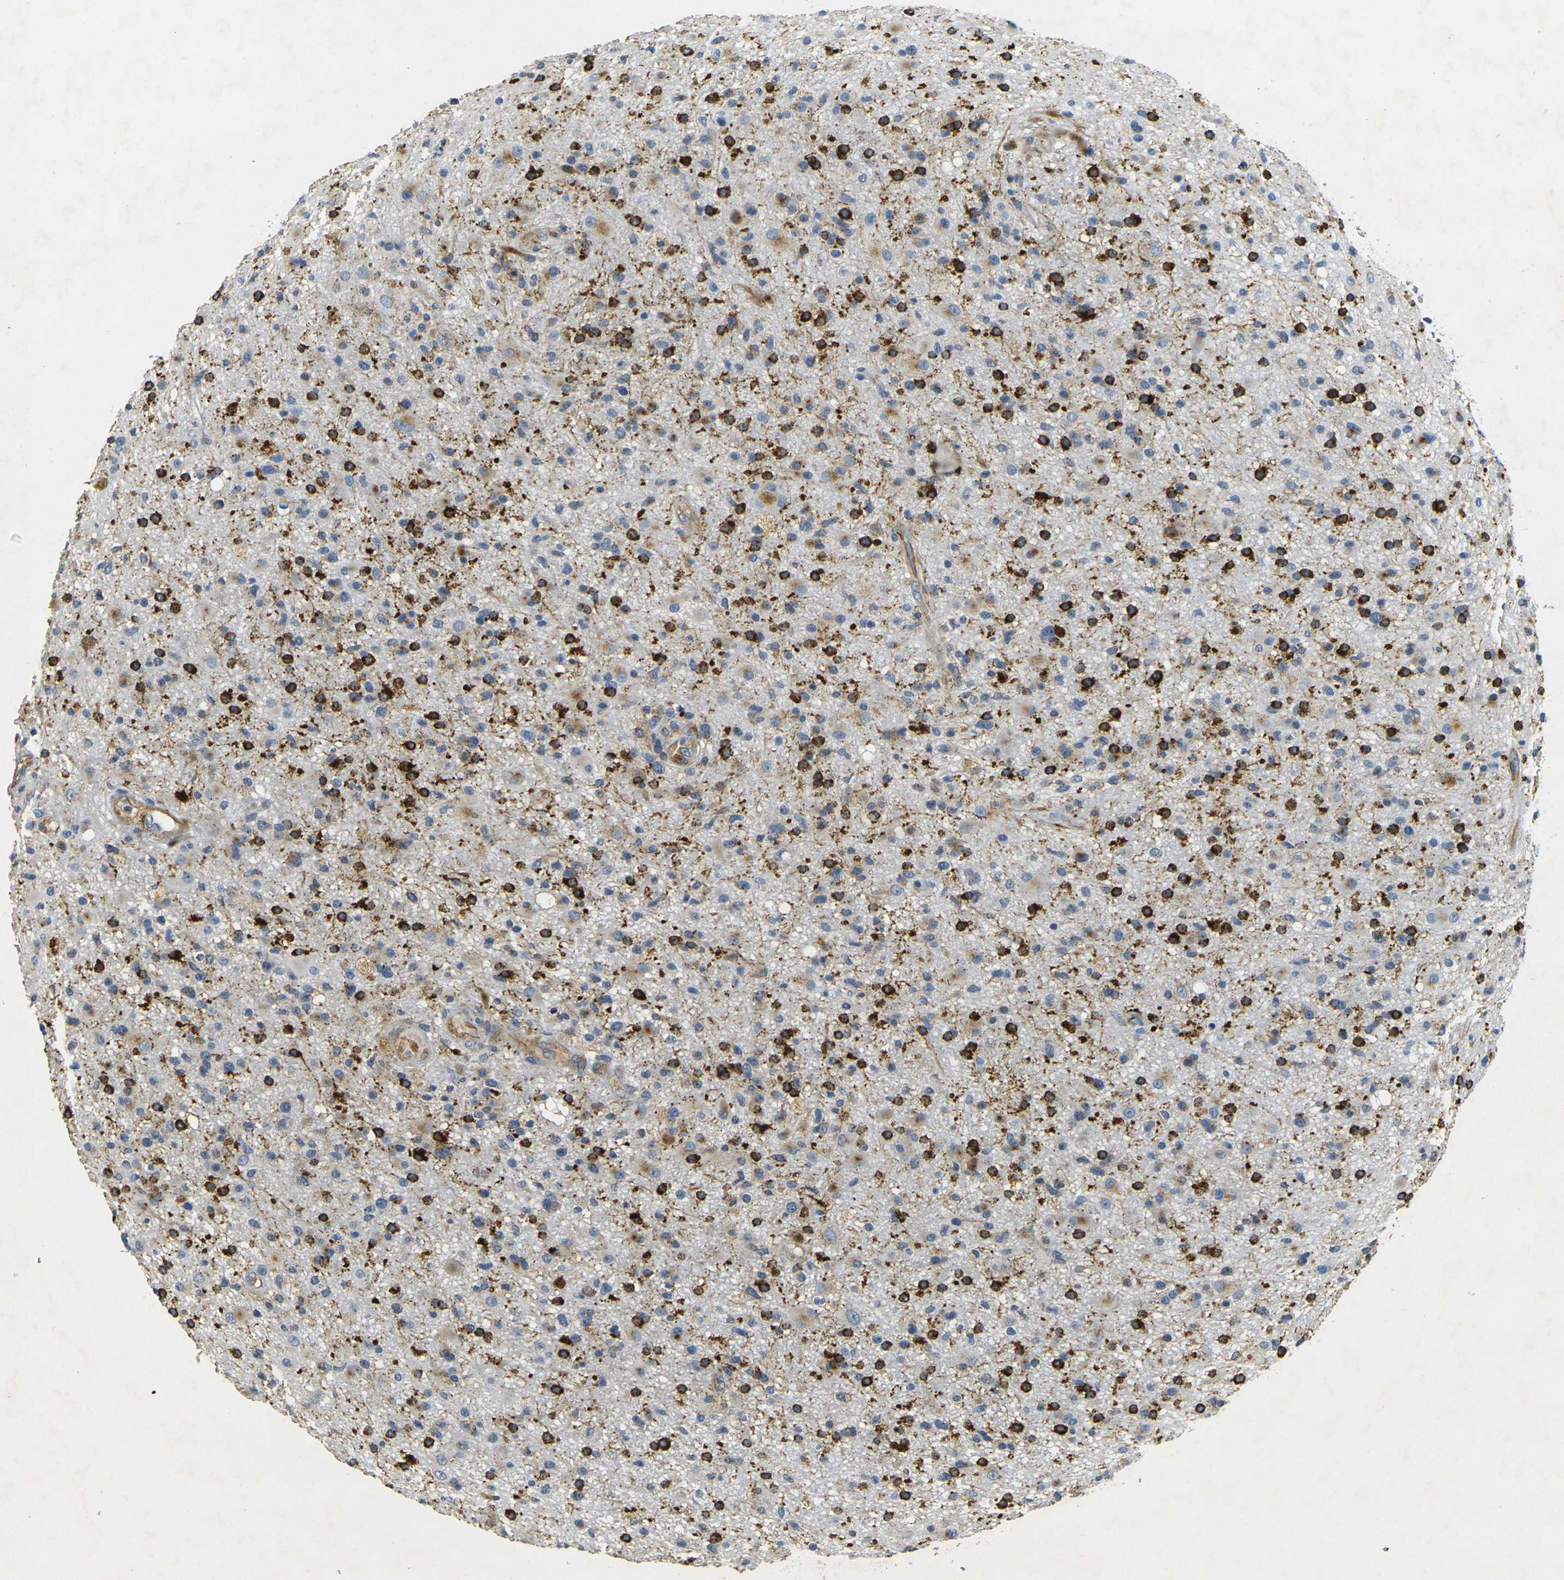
{"staining": {"intensity": "strong", "quantity": "25%-75%", "location": "cytoplasmic/membranous"}, "tissue": "glioma", "cell_type": "Tumor cells", "image_type": "cancer", "snomed": [{"axis": "morphology", "description": "Glioma, malignant, High grade"}, {"axis": "topography", "description": "Brain"}], "caption": "Human malignant glioma (high-grade) stained with a protein marker reveals strong staining in tumor cells.", "gene": "SORT1", "patient": {"sex": "male", "age": 33}}